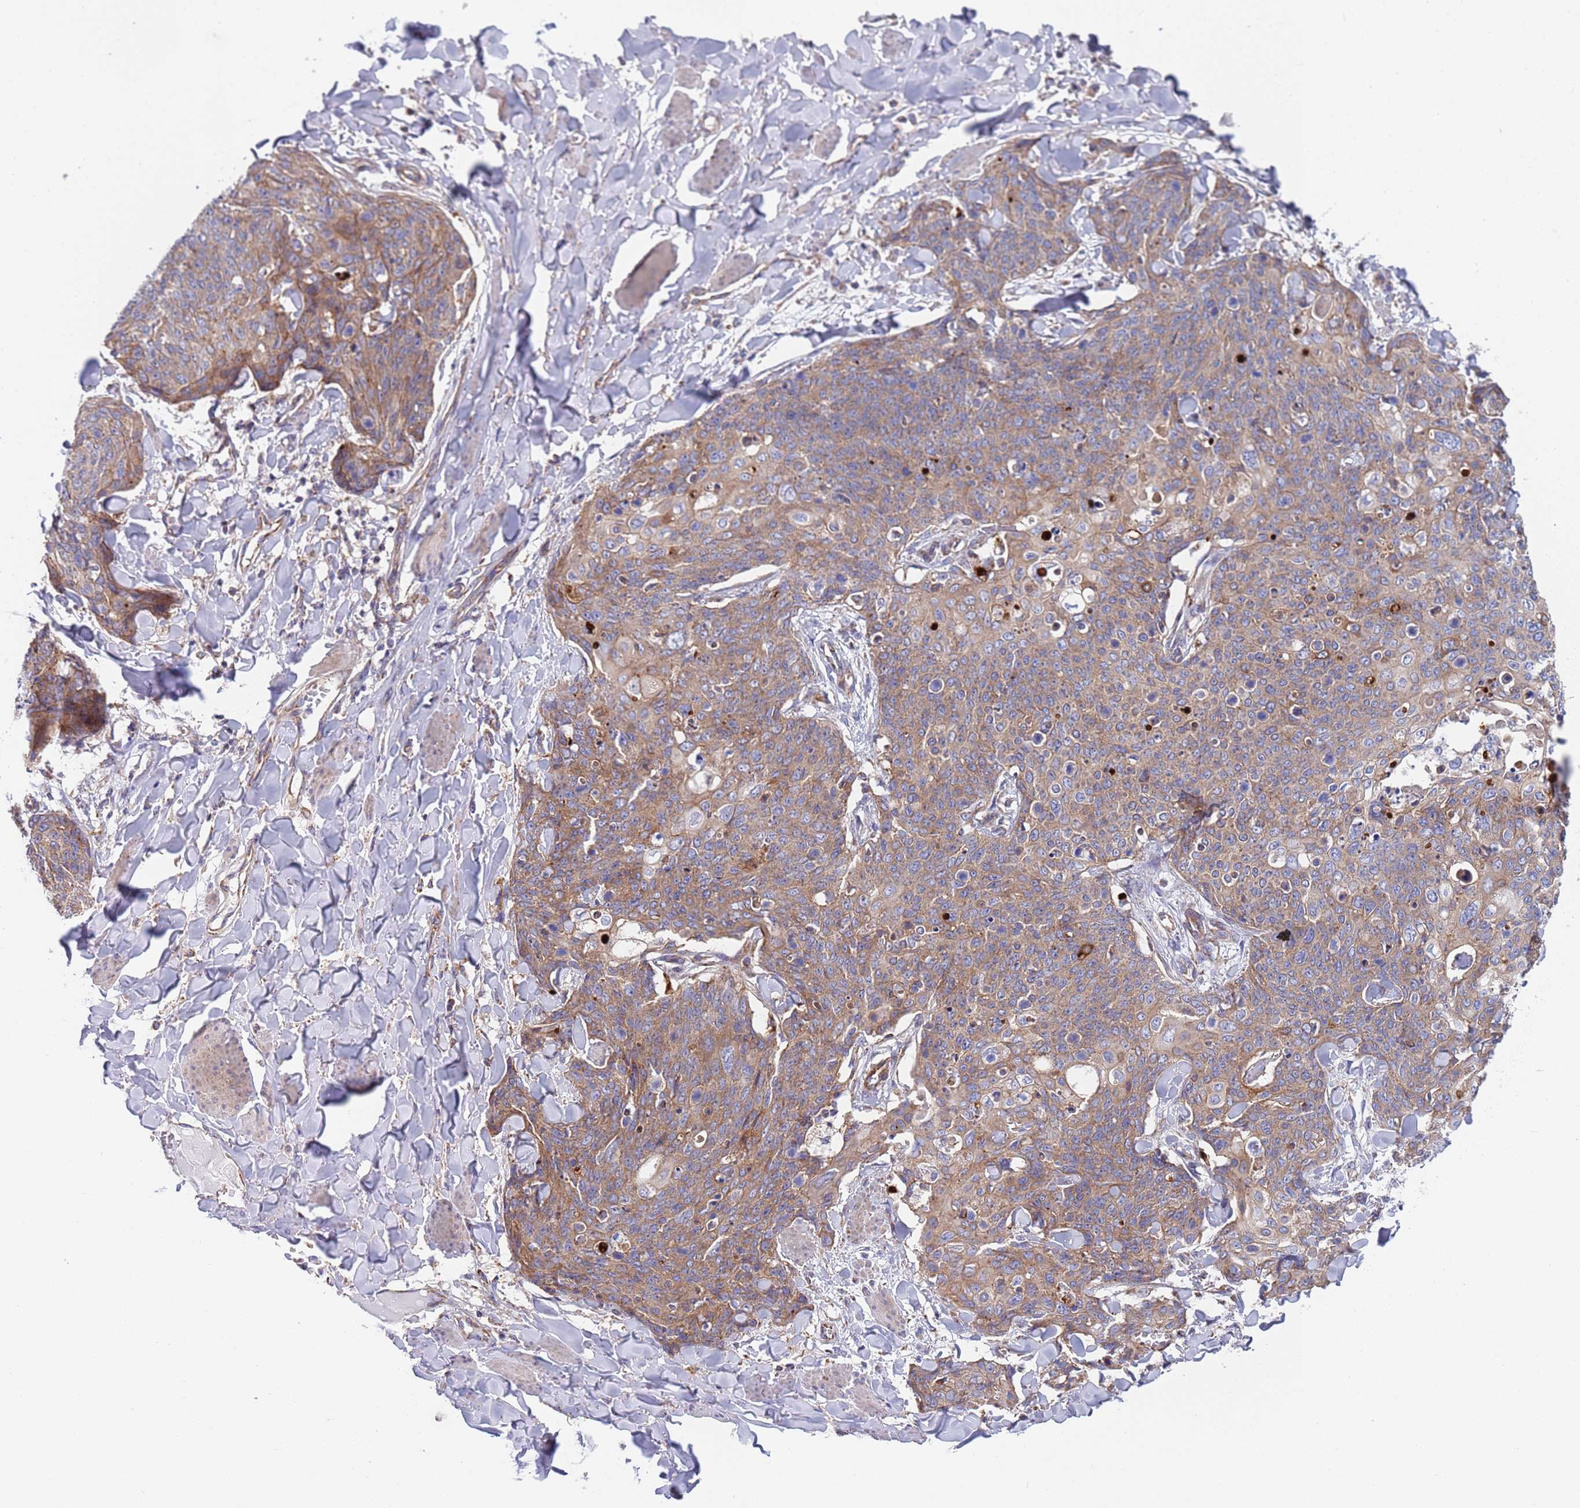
{"staining": {"intensity": "moderate", "quantity": "25%-75%", "location": "cytoplasmic/membranous"}, "tissue": "skin cancer", "cell_type": "Tumor cells", "image_type": "cancer", "snomed": [{"axis": "morphology", "description": "Squamous cell carcinoma, NOS"}, {"axis": "topography", "description": "Skin"}, {"axis": "topography", "description": "Vulva"}], "caption": "Tumor cells demonstrate medium levels of moderate cytoplasmic/membranous positivity in about 25%-75% of cells in skin cancer (squamous cell carcinoma). (DAB IHC, brown staining for protein, blue staining for nuclei).", "gene": "PWWP3A", "patient": {"sex": "female", "age": 85}}